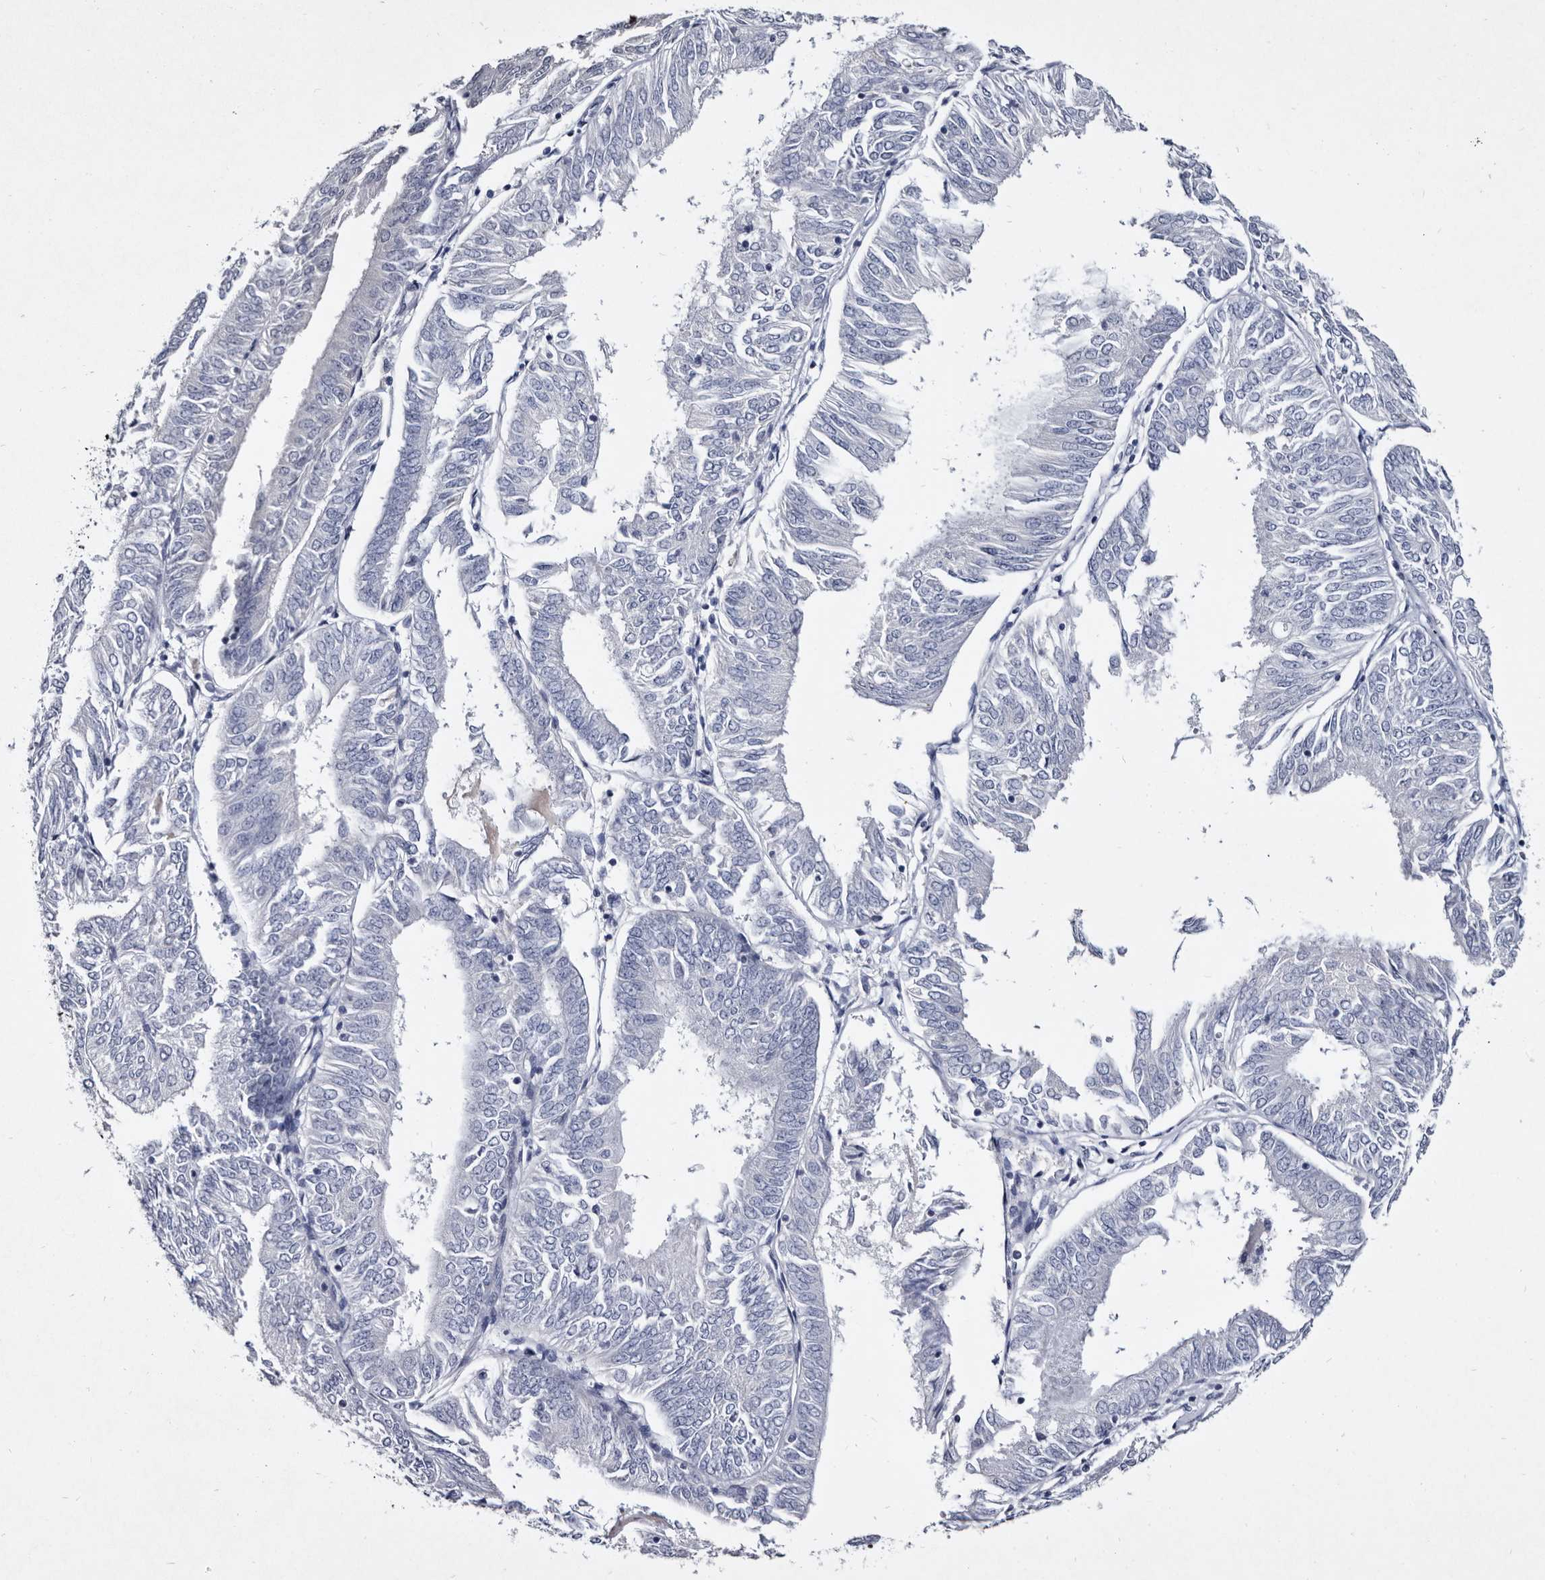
{"staining": {"intensity": "negative", "quantity": "none", "location": "none"}, "tissue": "endometrial cancer", "cell_type": "Tumor cells", "image_type": "cancer", "snomed": [{"axis": "morphology", "description": "Adenocarcinoma, NOS"}, {"axis": "topography", "description": "Endometrium"}], "caption": "A high-resolution micrograph shows immunohistochemistry (IHC) staining of endometrial adenocarcinoma, which reveals no significant positivity in tumor cells.", "gene": "SERPINB8", "patient": {"sex": "female", "age": 58}}